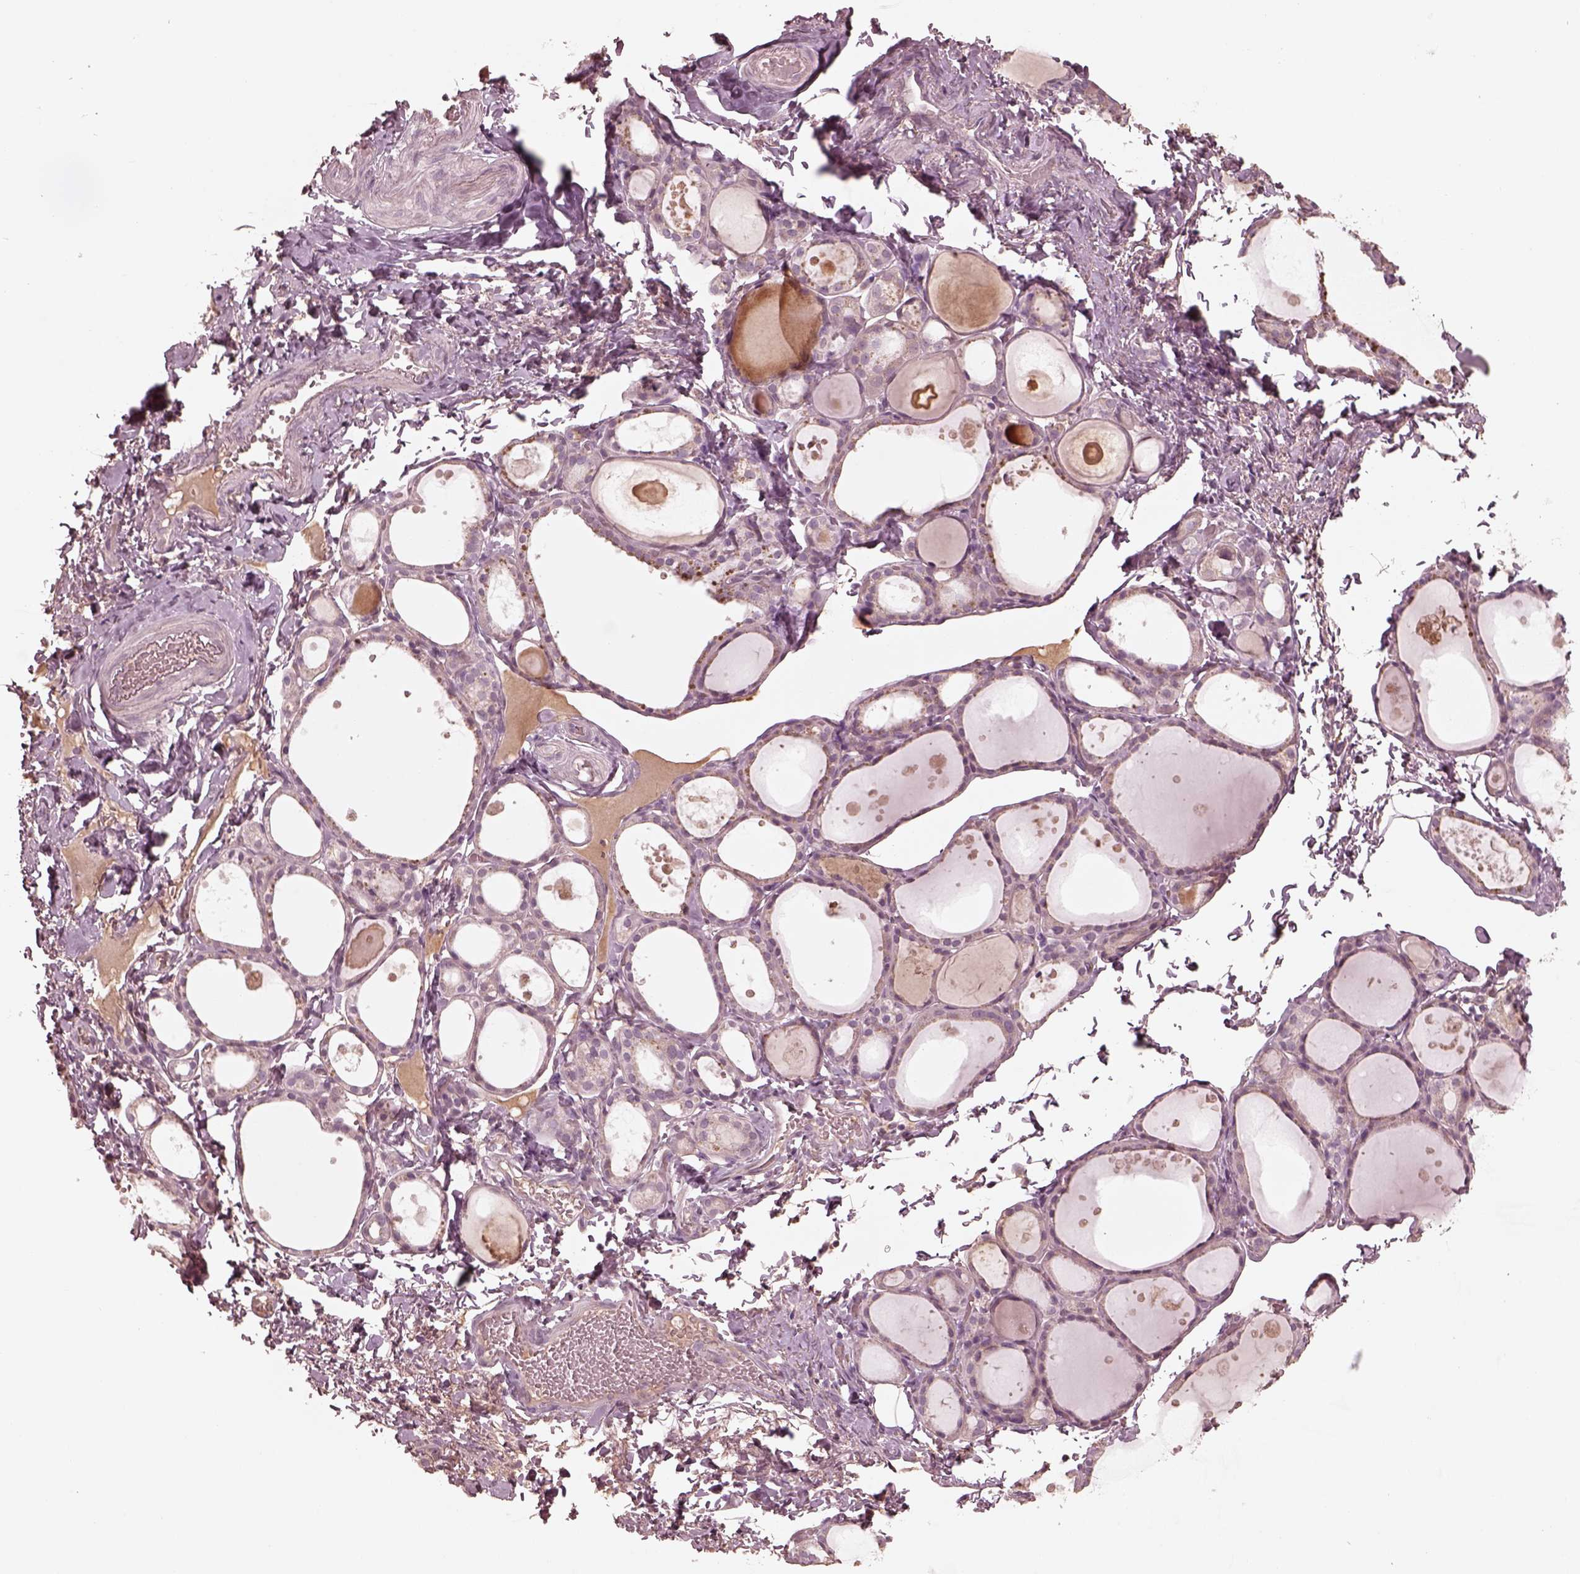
{"staining": {"intensity": "negative", "quantity": "none", "location": "none"}, "tissue": "thyroid gland", "cell_type": "Glandular cells", "image_type": "normal", "snomed": [{"axis": "morphology", "description": "Normal tissue, NOS"}, {"axis": "topography", "description": "Thyroid gland"}], "caption": "High magnification brightfield microscopy of normal thyroid gland stained with DAB (brown) and counterstained with hematoxylin (blue): glandular cells show no significant expression.", "gene": "VWA5B1", "patient": {"sex": "male", "age": 68}}